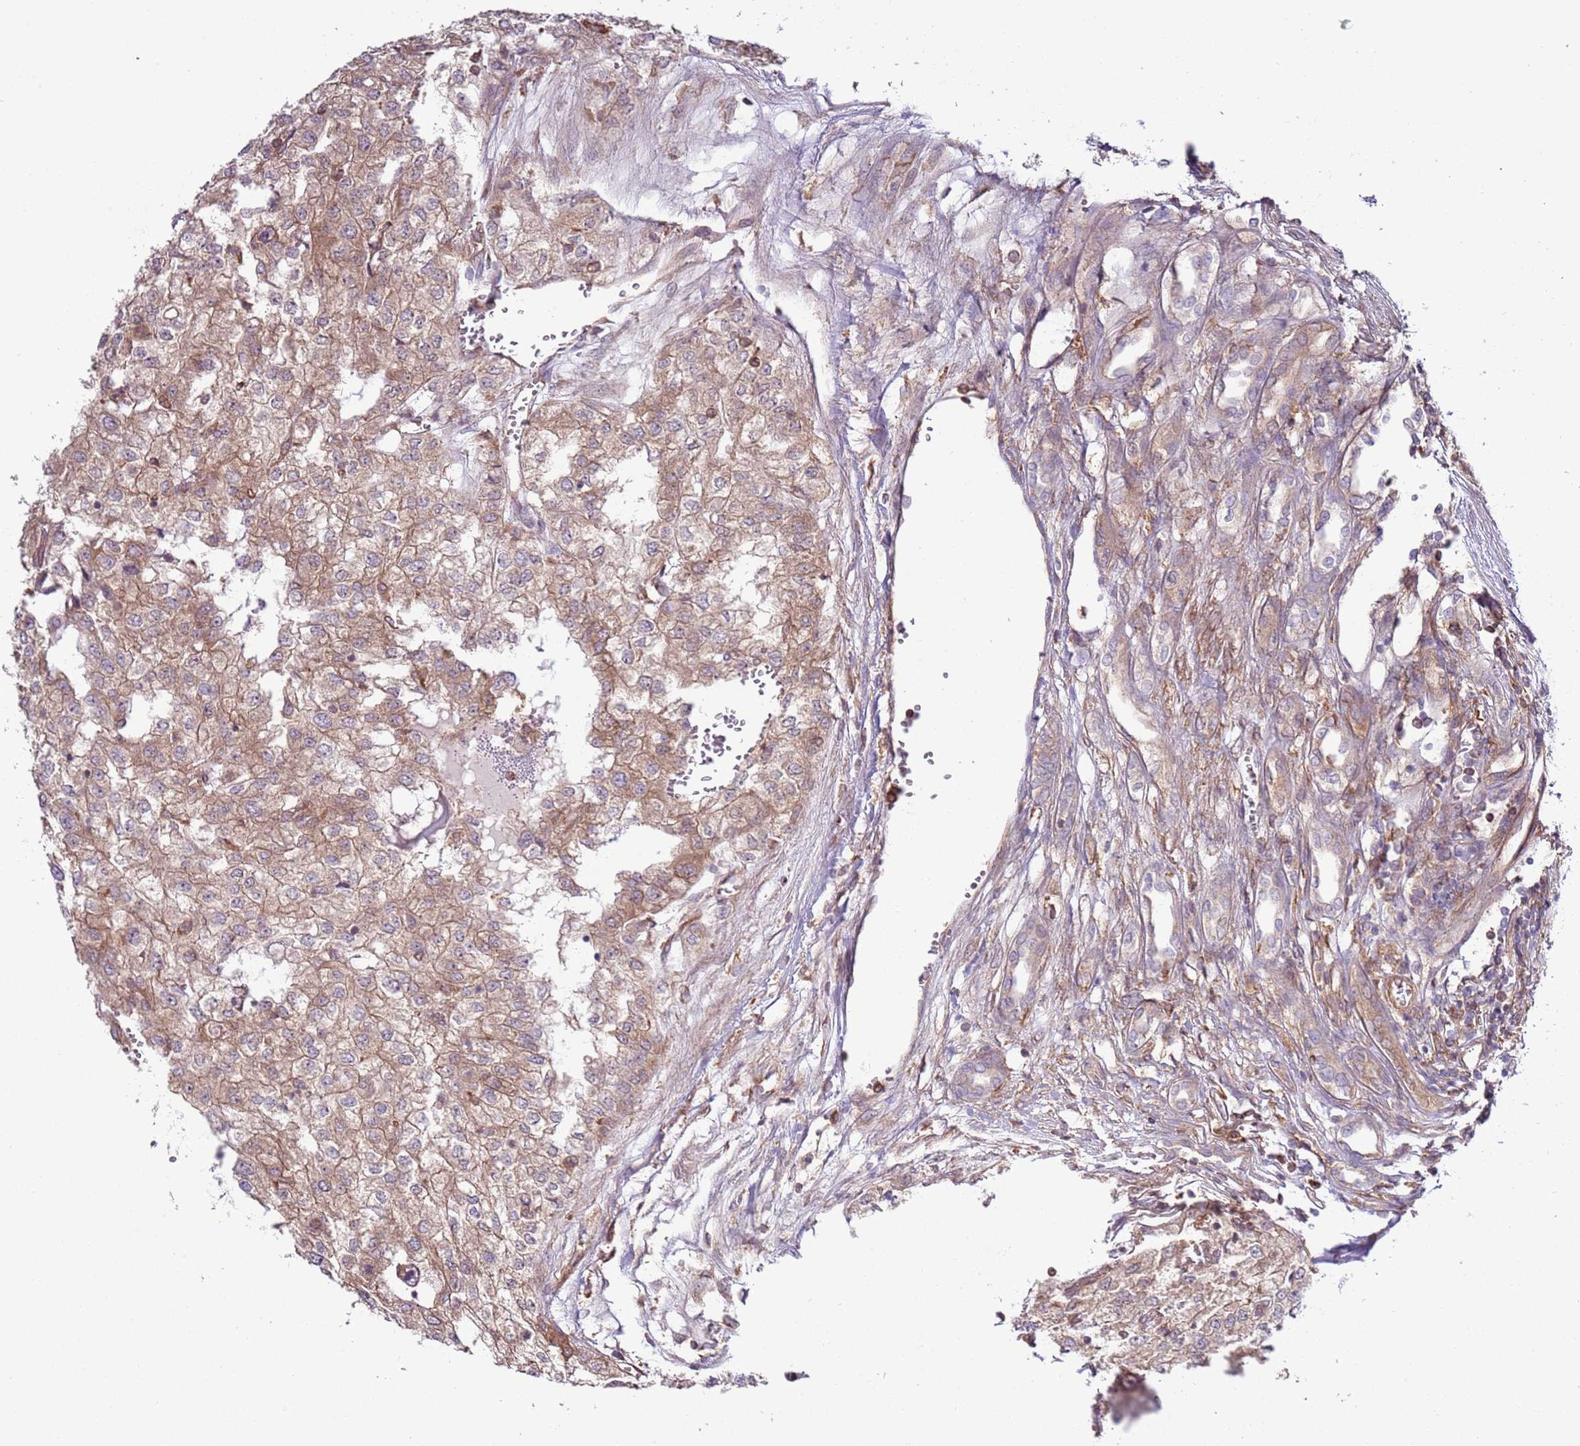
{"staining": {"intensity": "moderate", "quantity": ">75%", "location": "cytoplasmic/membranous"}, "tissue": "renal cancer", "cell_type": "Tumor cells", "image_type": "cancer", "snomed": [{"axis": "morphology", "description": "Adenocarcinoma, NOS"}, {"axis": "topography", "description": "Kidney"}], "caption": "Protein staining displays moderate cytoplasmic/membranous positivity in approximately >75% of tumor cells in renal cancer. Nuclei are stained in blue.", "gene": "LPIN2", "patient": {"sex": "female", "age": 54}}